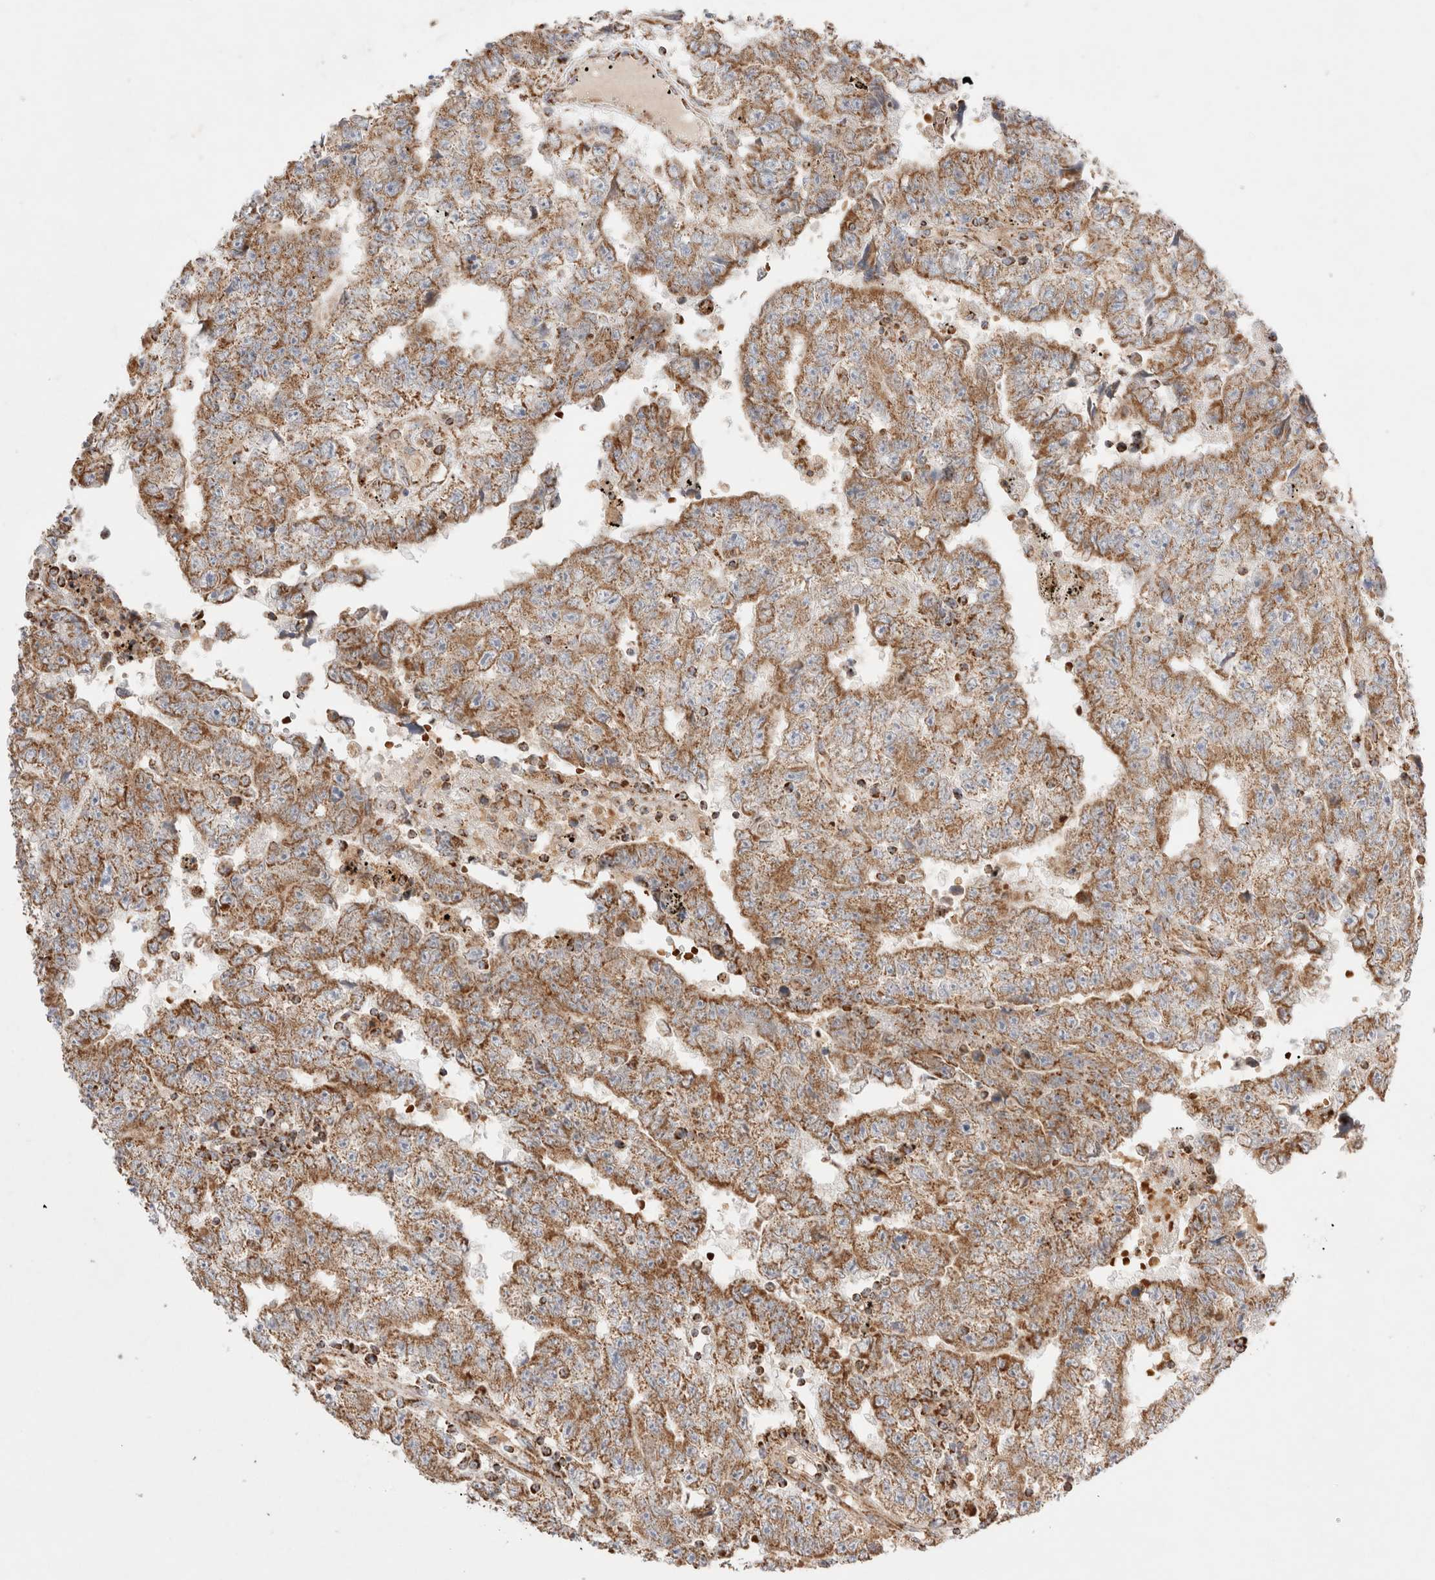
{"staining": {"intensity": "moderate", "quantity": ">75%", "location": "cytoplasmic/membranous"}, "tissue": "testis cancer", "cell_type": "Tumor cells", "image_type": "cancer", "snomed": [{"axis": "morphology", "description": "Carcinoma, Embryonal, NOS"}, {"axis": "topography", "description": "Testis"}], "caption": "Testis cancer (embryonal carcinoma) stained with a brown dye demonstrates moderate cytoplasmic/membranous positive positivity in about >75% of tumor cells.", "gene": "TMPPE", "patient": {"sex": "male", "age": 25}}